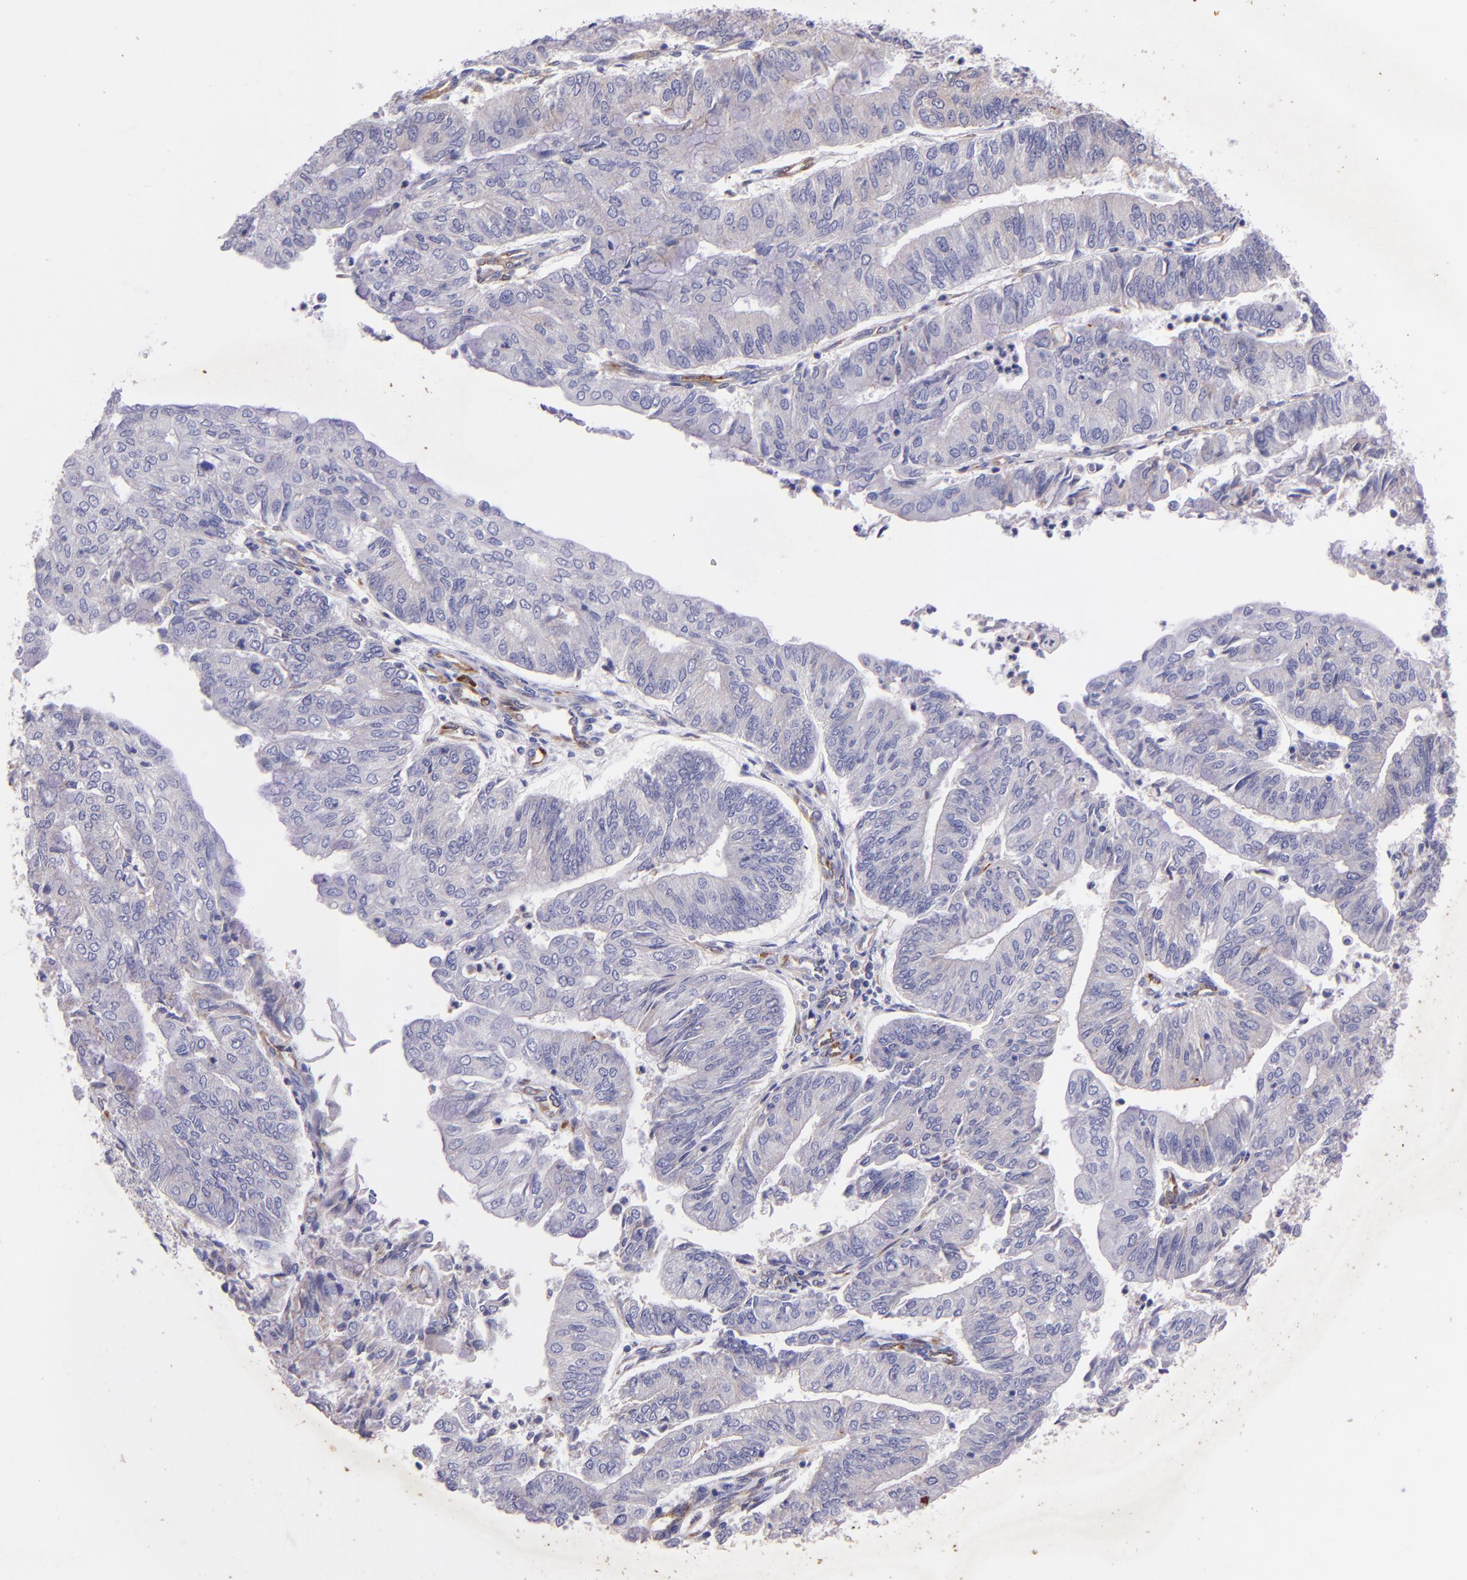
{"staining": {"intensity": "weak", "quantity": "<25%", "location": "cytoplasmic/membranous"}, "tissue": "endometrial cancer", "cell_type": "Tumor cells", "image_type": "cancer", "snomed": [{"axis": "morphology", "description": "Adenocarcinoma, NOS"}, {"axis": "topography", "description": "Endometrium"}], "caption": "The photomicrograph shows no significant positivity in tumor cells of endometrial adenocarcinoma. Brightfield microscopy of immunohistochemistry (IHC) stained with DAB (3,3'-diaminobenzidine) (brown) and hematoxylin (blue), captured at high magnification.", "gene": "RET", "patient": {"sex": "female", "age": 59}}